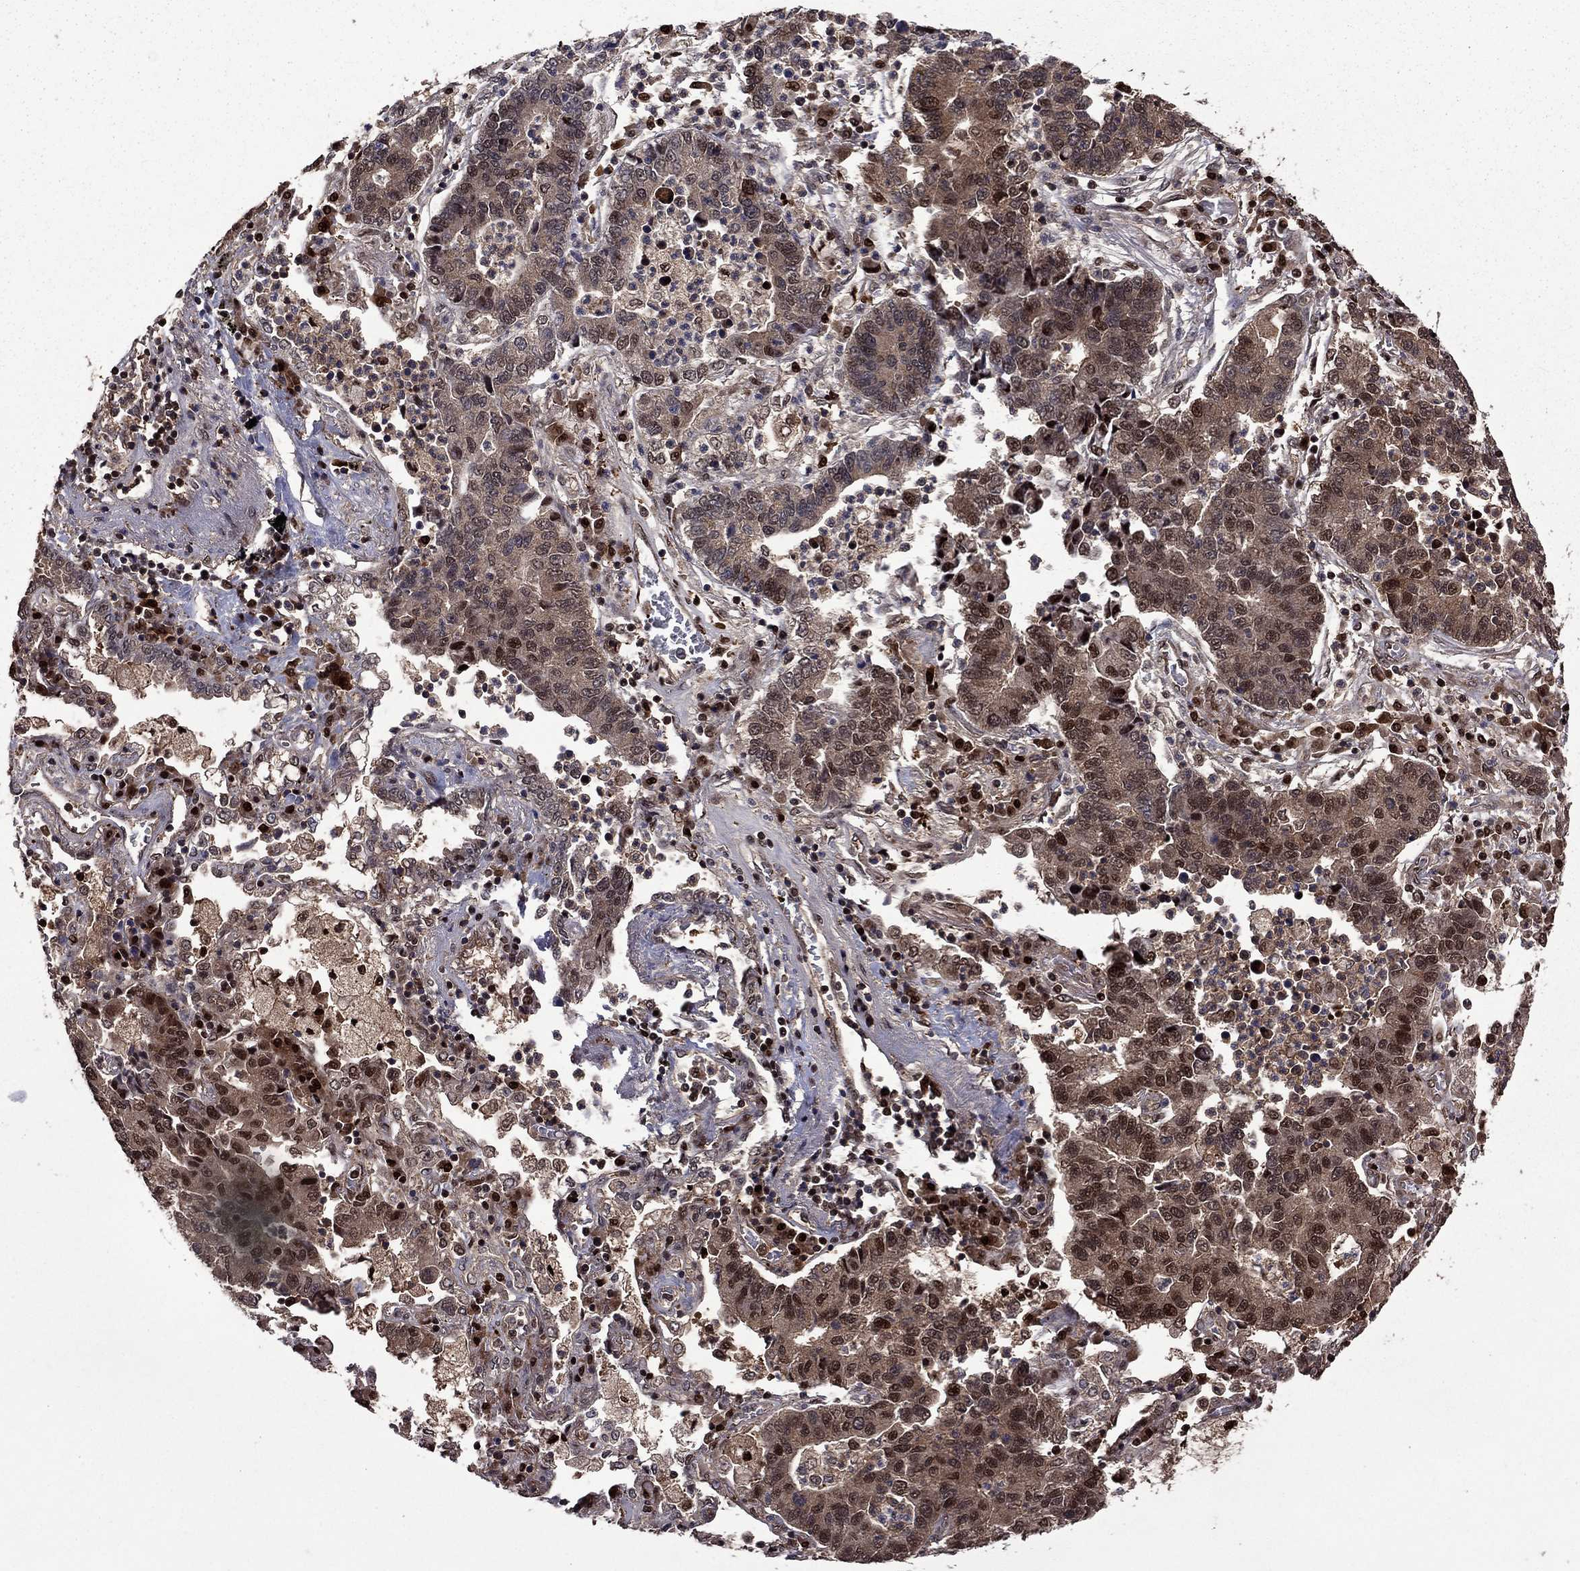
{"staining": {"intensity": "strong", "quantity": "<25%", "location": "cytoplasmic/membranous,nuclear"}, "tissue": "lung cancer", "cell_type": "Tumor cells", "image_type": "cancer", "snomed": [{"axis": "morphology", "description": "Adenocarcinoma, NOS"}, {"axis": "topography", "description": "Lung"}], "caption": "Tumor cells exhibit medium levels of strong cytoplasmic/membranous and nuclear staining in about <25% of cells in lung cancer (adenocarcinoma).", "gene": "APPBP2", "patient": {"sex": "female", "age": 57}}